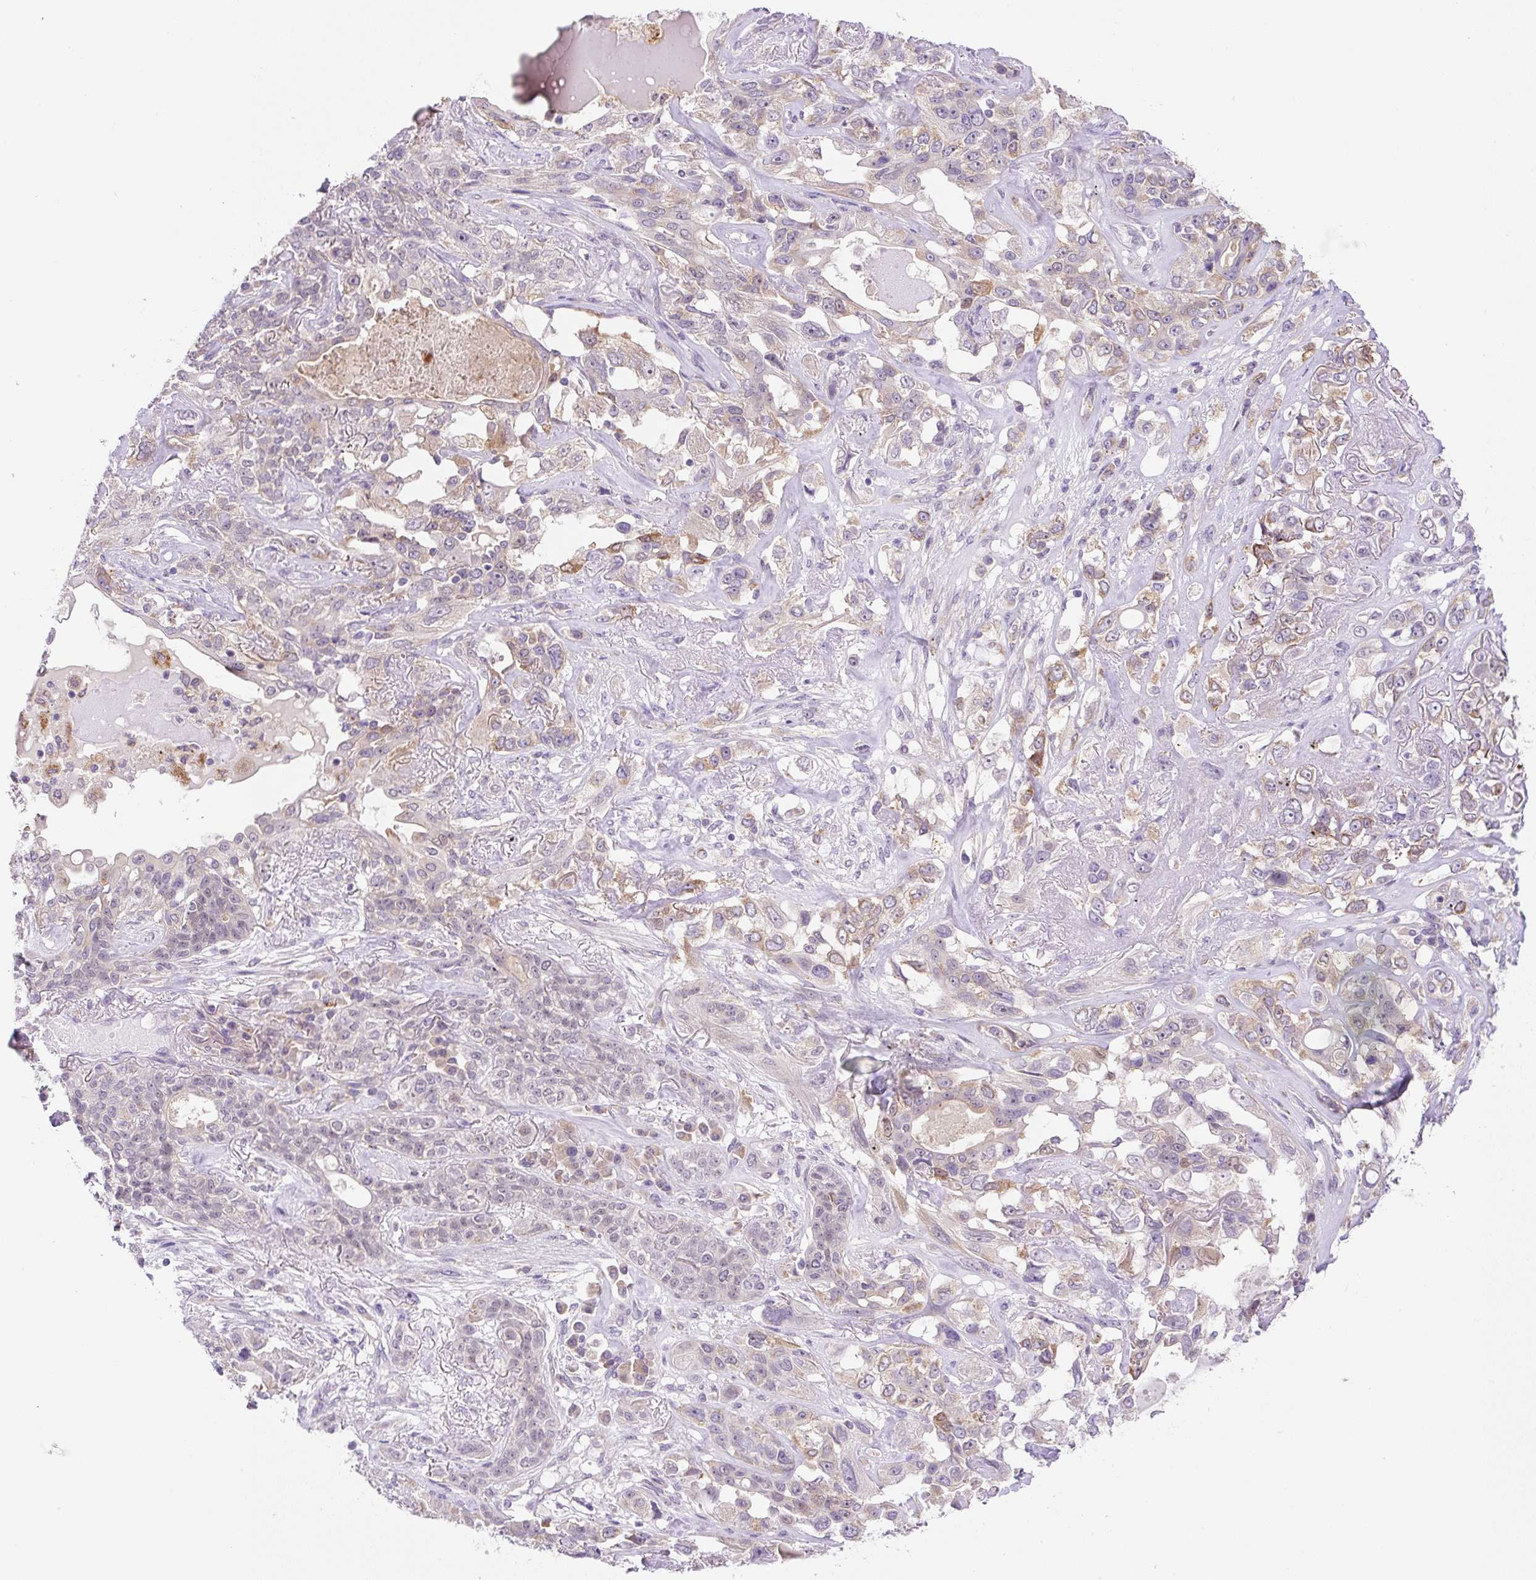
{"staining": {"intensity": "negative", "quantity": "none", "location": "none"}, "tissue": "lung cancer", "cell_type": "Tumor cells", "image_type": "cancer", "snomed": [{"axis": "morphology", "description": "Squamous cell carcinoma, NOS"}, {"axis": "topography", "description": "Lung"}], "caption": "A high-resolution micrograph shows immunohistochemistry (IHC) staining of lung squamous cell carcinoma, which demonstrates no significant positivity in tumor cells. (Brightfield microscopy of DAB (3,3'-diaminobenzidine) IHC at high magnification).", "gene": "CEBPZOS", "patient": {"sex": "female", "age": 70}}